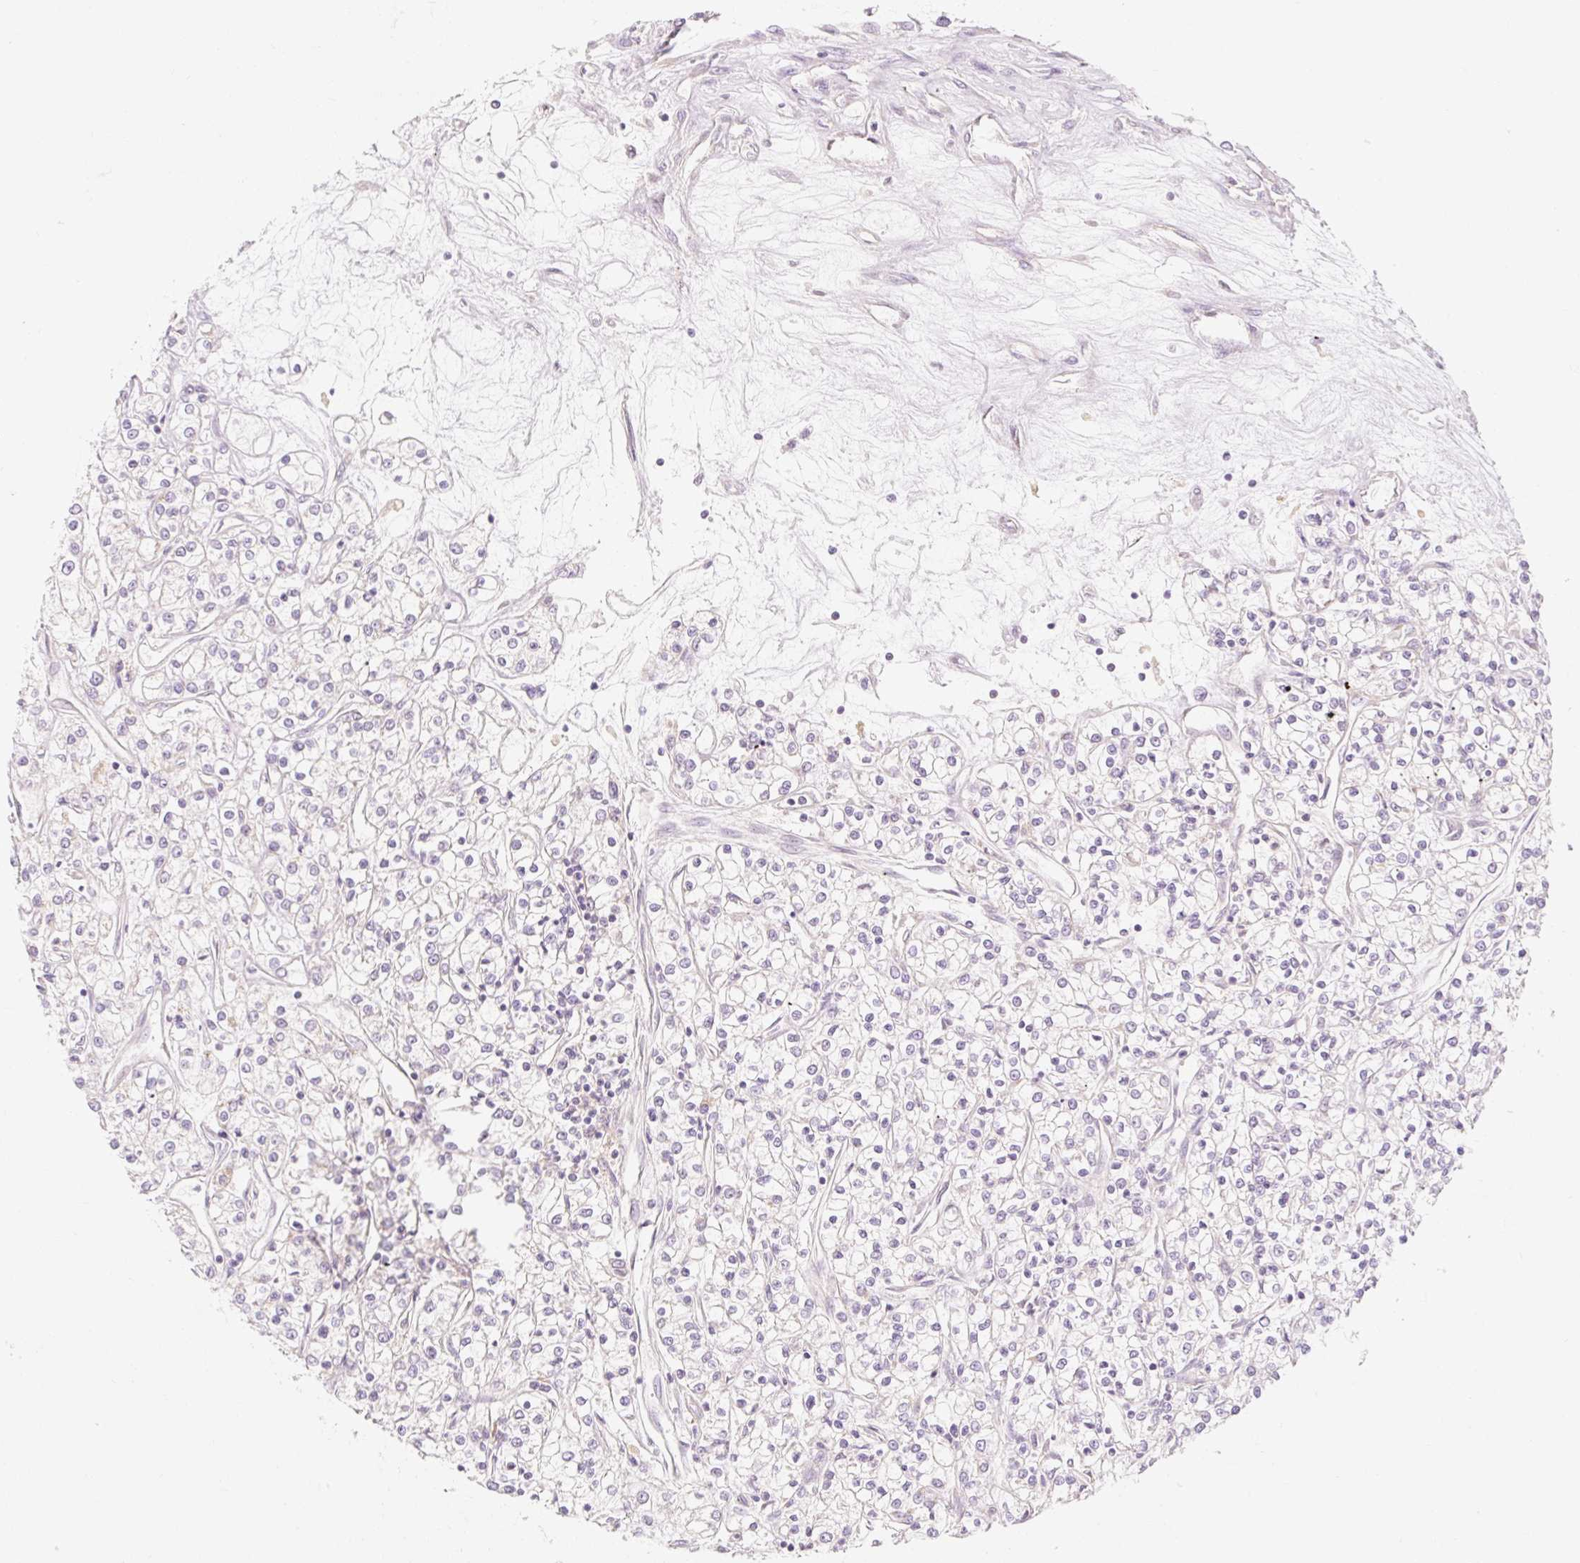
{"staining": {"intensity": "negative", "quantity": "none", "location": "none"}, "tissue": "renal cancer", "cell_type": "Tumor cells", "image_type": "cancer", "snomed": [{"axis": "morphology", "description": "Adenocarcinoma, NOS"}, {"axis": "topography", "description": "Kidney"}], "caption": "This is an immunohistochemistry photomicrograph of human renal cancer. There is no staining in tumor cells.", "gene": "MYO1D", "patient": {"sex": "female", "age": 59}}